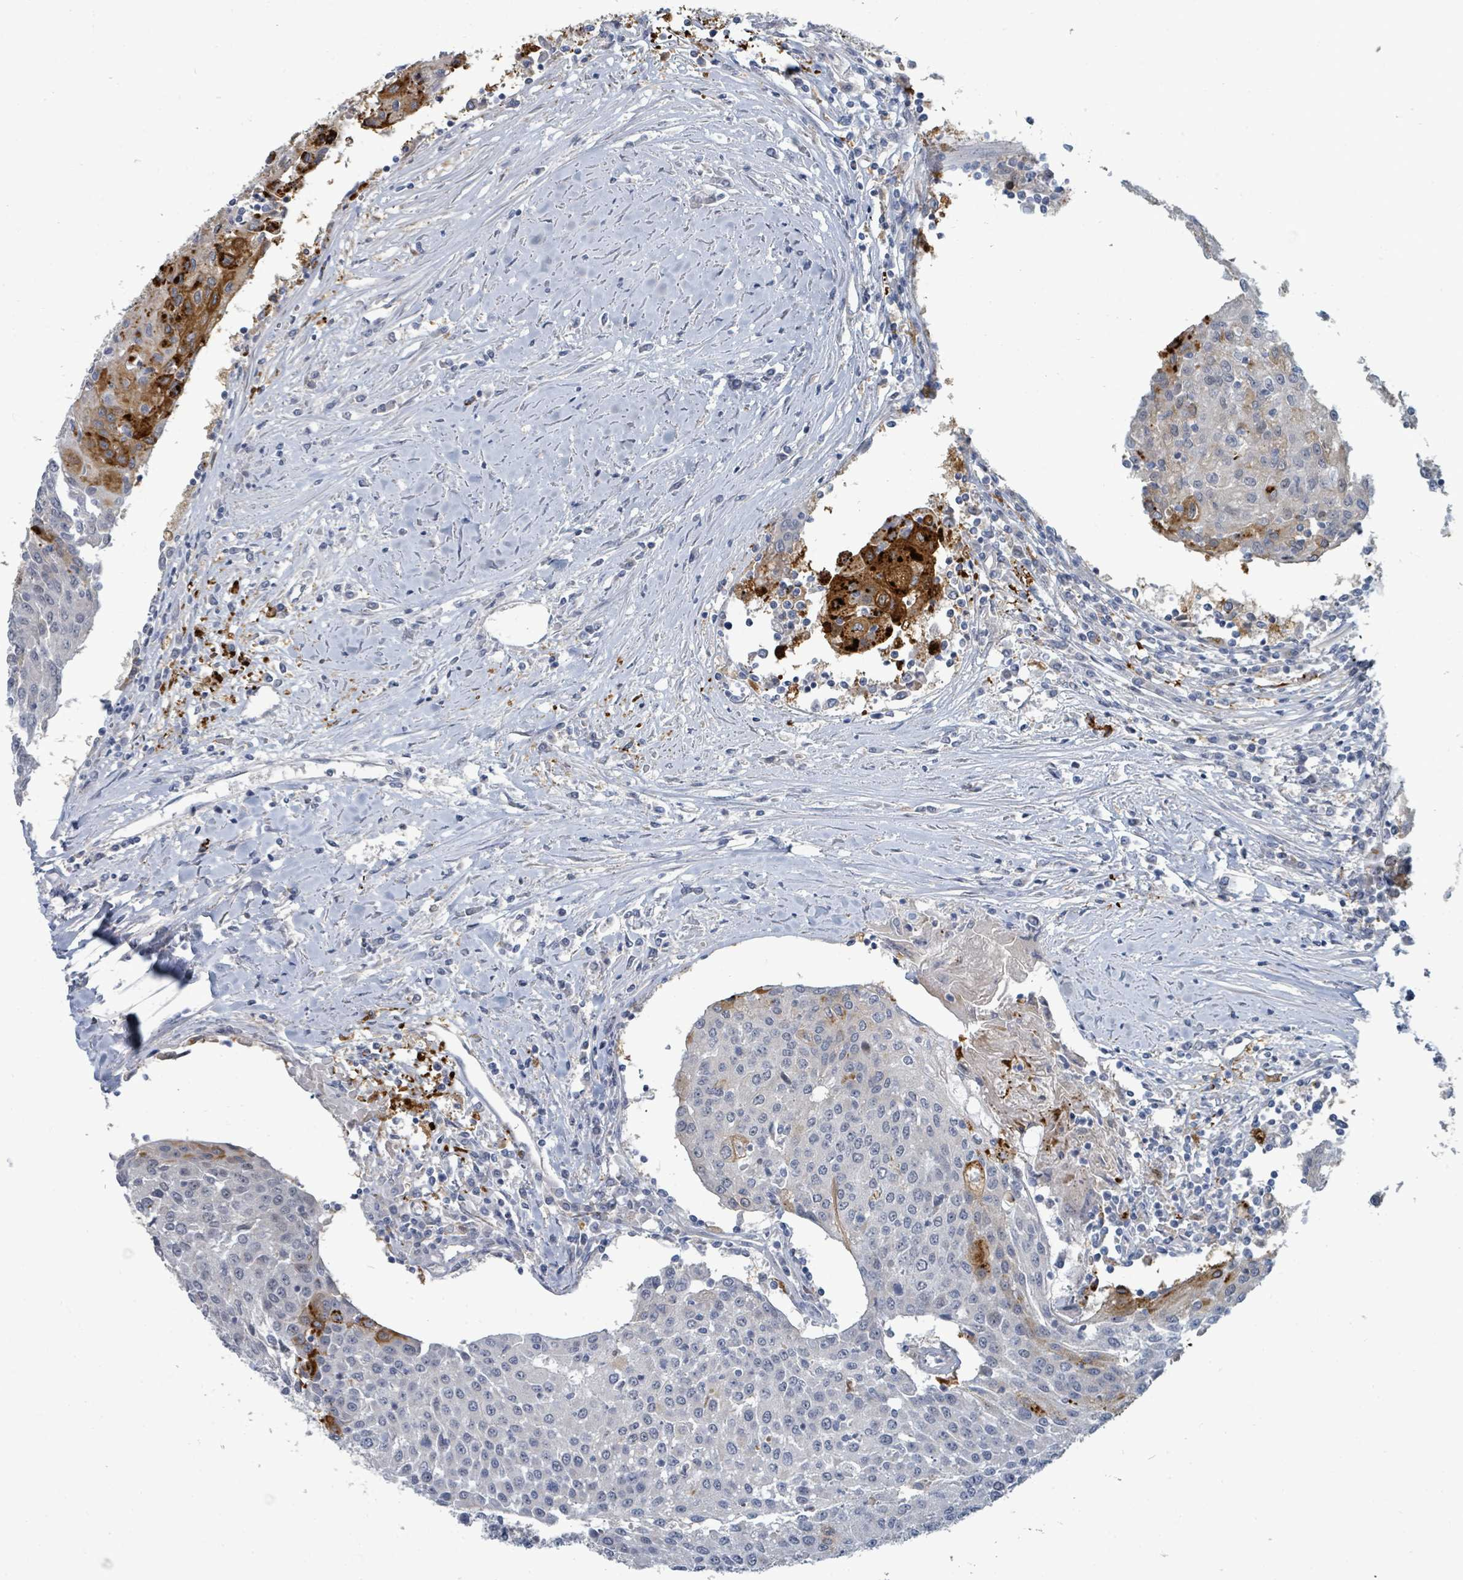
{"staining": {"intensity": "strong", "quantity": "<25%", "location": "cytoplasmic/membranous"}, "tissue": "urothelial cancer", "cell_type": "Tumor cells", "image_type": "cancer", "snomed": [{"axis": "morphology", "description": "Urothelial carcinoma, High grade"}, {"axis": "topography", "description": "Urinary bladder"}], "caption": "Urothelial carcinoma (high-grade) stained with a brown dye shows strong cytoplasmic/membranous positive positivity in about <25% of tumor cells.", "gene": "TRDMT1", "patient": {"sex": "female", "age": 85}}